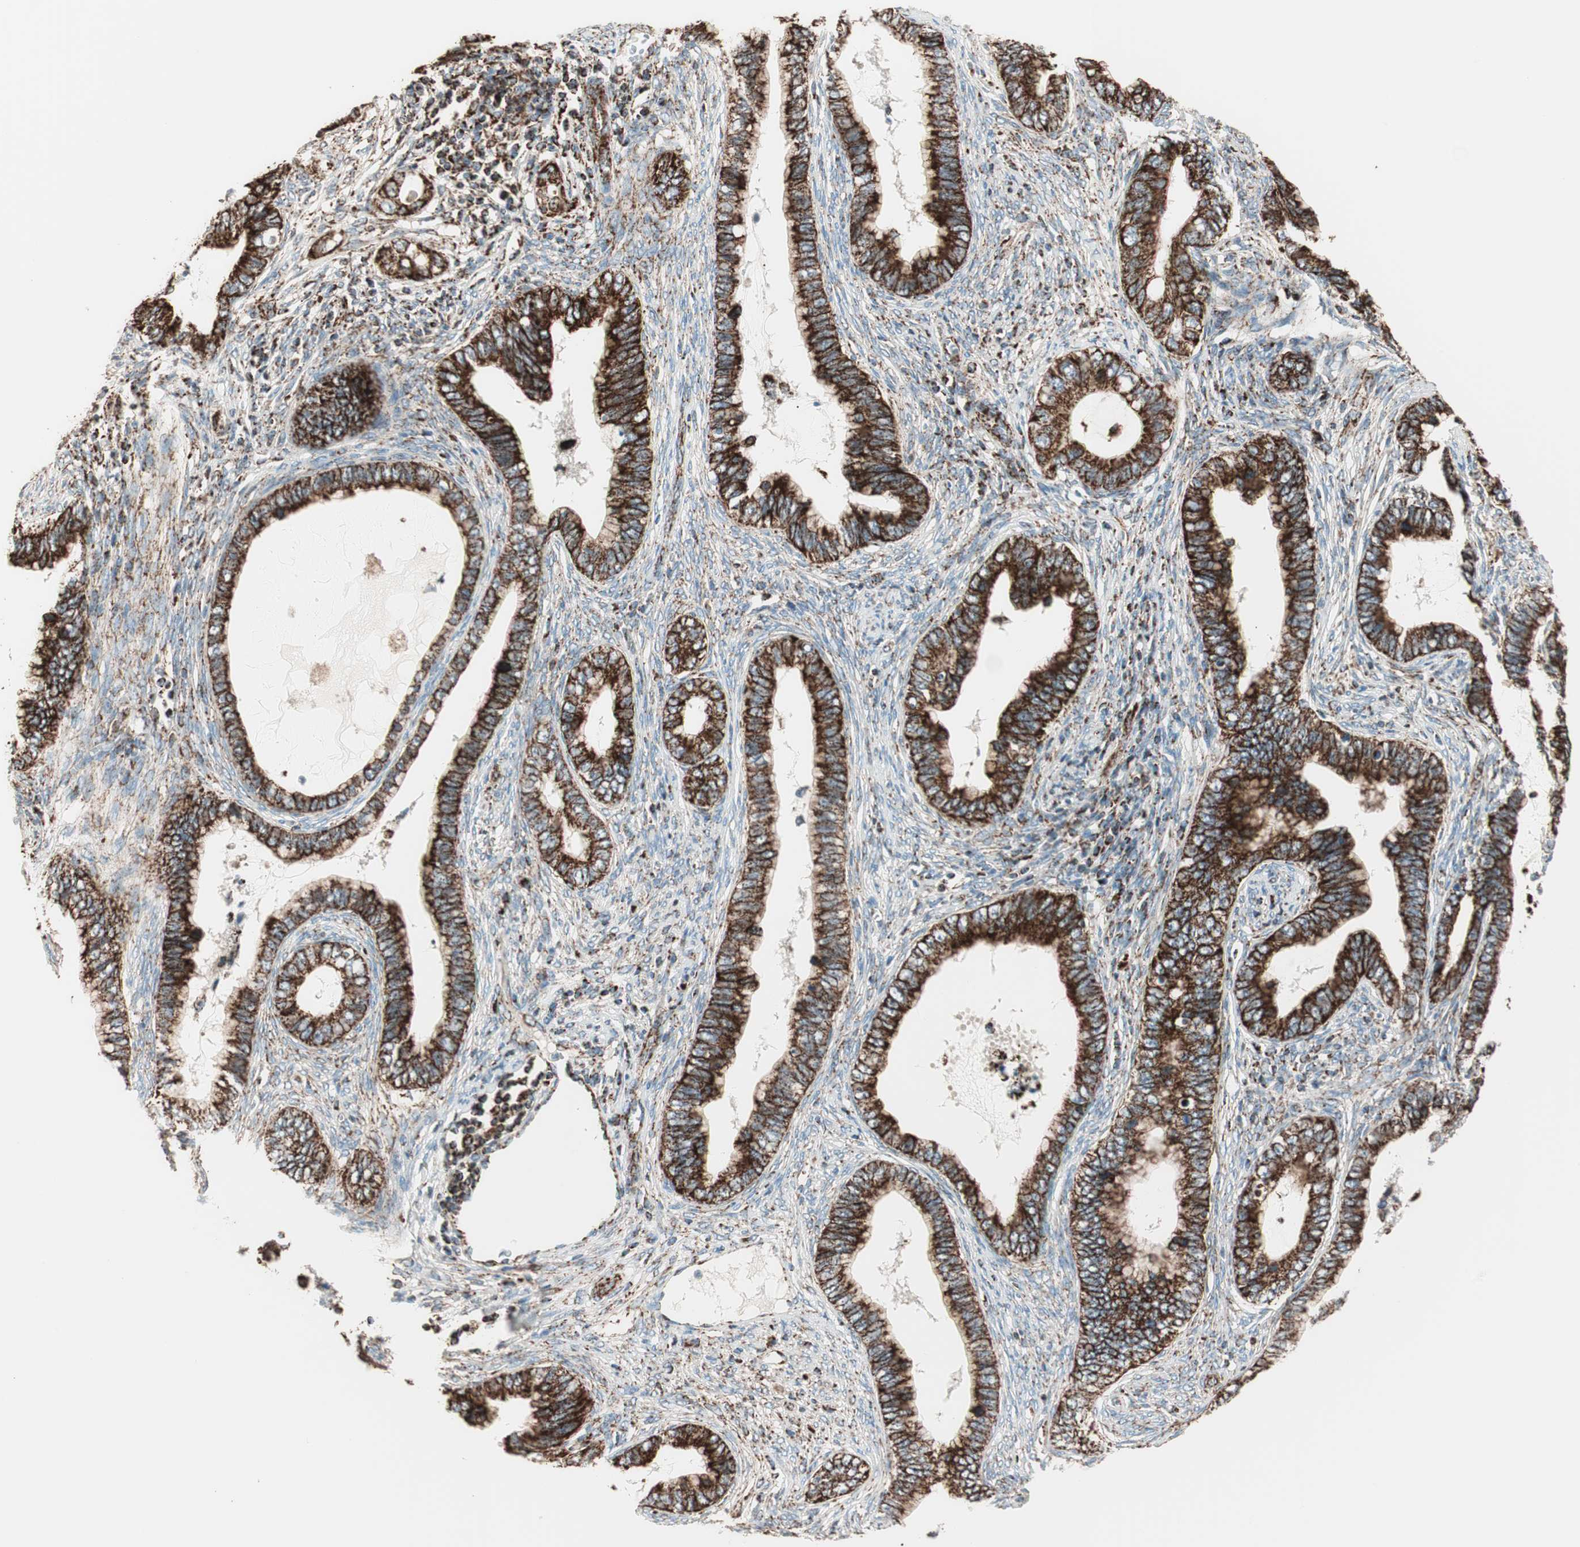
{"staining": {"intensity": "strong", "quantity": ">75%", "location": "cytoplasmic/membranous"}, "tissue": "cervical cancer", "cell_type": "Tumor cells", "image_type": "cancer", "snomed": [{"axis": "morphology", "description": "Adenocarcinoma, NOS"}, {"axis": "topography", "description": "Cervix"}], "caption": "Cervical cancer (adenocarcinoma) tissue exhibits strong cytoplasmic/membranous positivity in approximately >75% of tumor cells (Stains: DAB (3,3'-diaminobenzidine) in brown, nuclei in blue, Microscopy: brightfield microscopy at high magnification).", "gene": "TOMM22", "patient": {"sex": "female", "age": 44}}